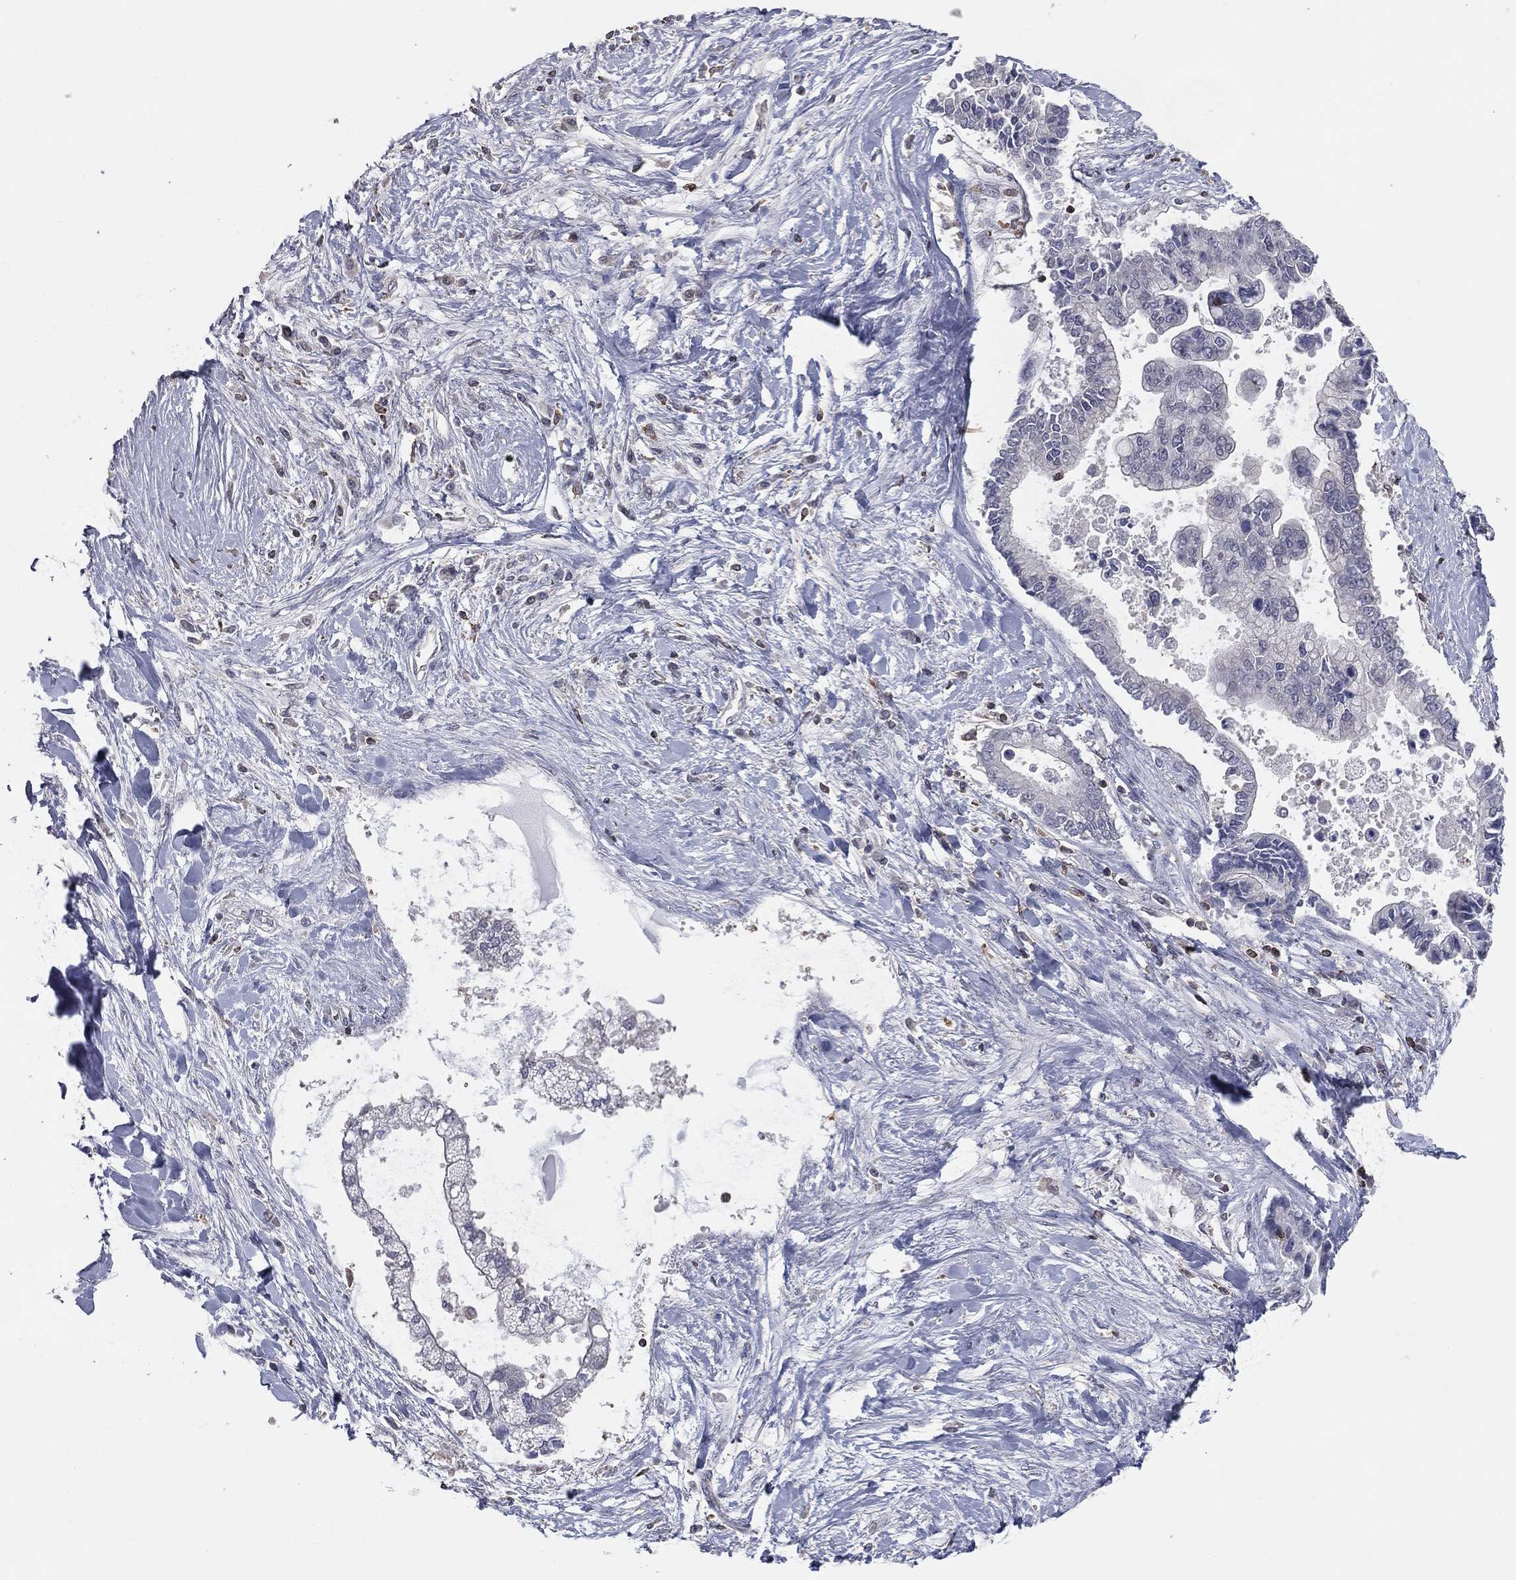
{"staining": {"intensity": "negative", "quantity": "none", "location": "none"}, "tissue": "liver cancer", "cell_type": "Tumor cells", "image_type": "cancer", "snomed": [{"axis": "morphology", "description": "Cholangiocarcinoma"}, {"axis": "topography", "description": "Liver"}], "caption": "IHC micrograph of neoplastic tissue: liver cholangiocarcinoma stained with DAB shows no significant protein staining in tumor cells.", "gene": "PSTPIP1", "patient": {"sex": "male", "age": 50}}